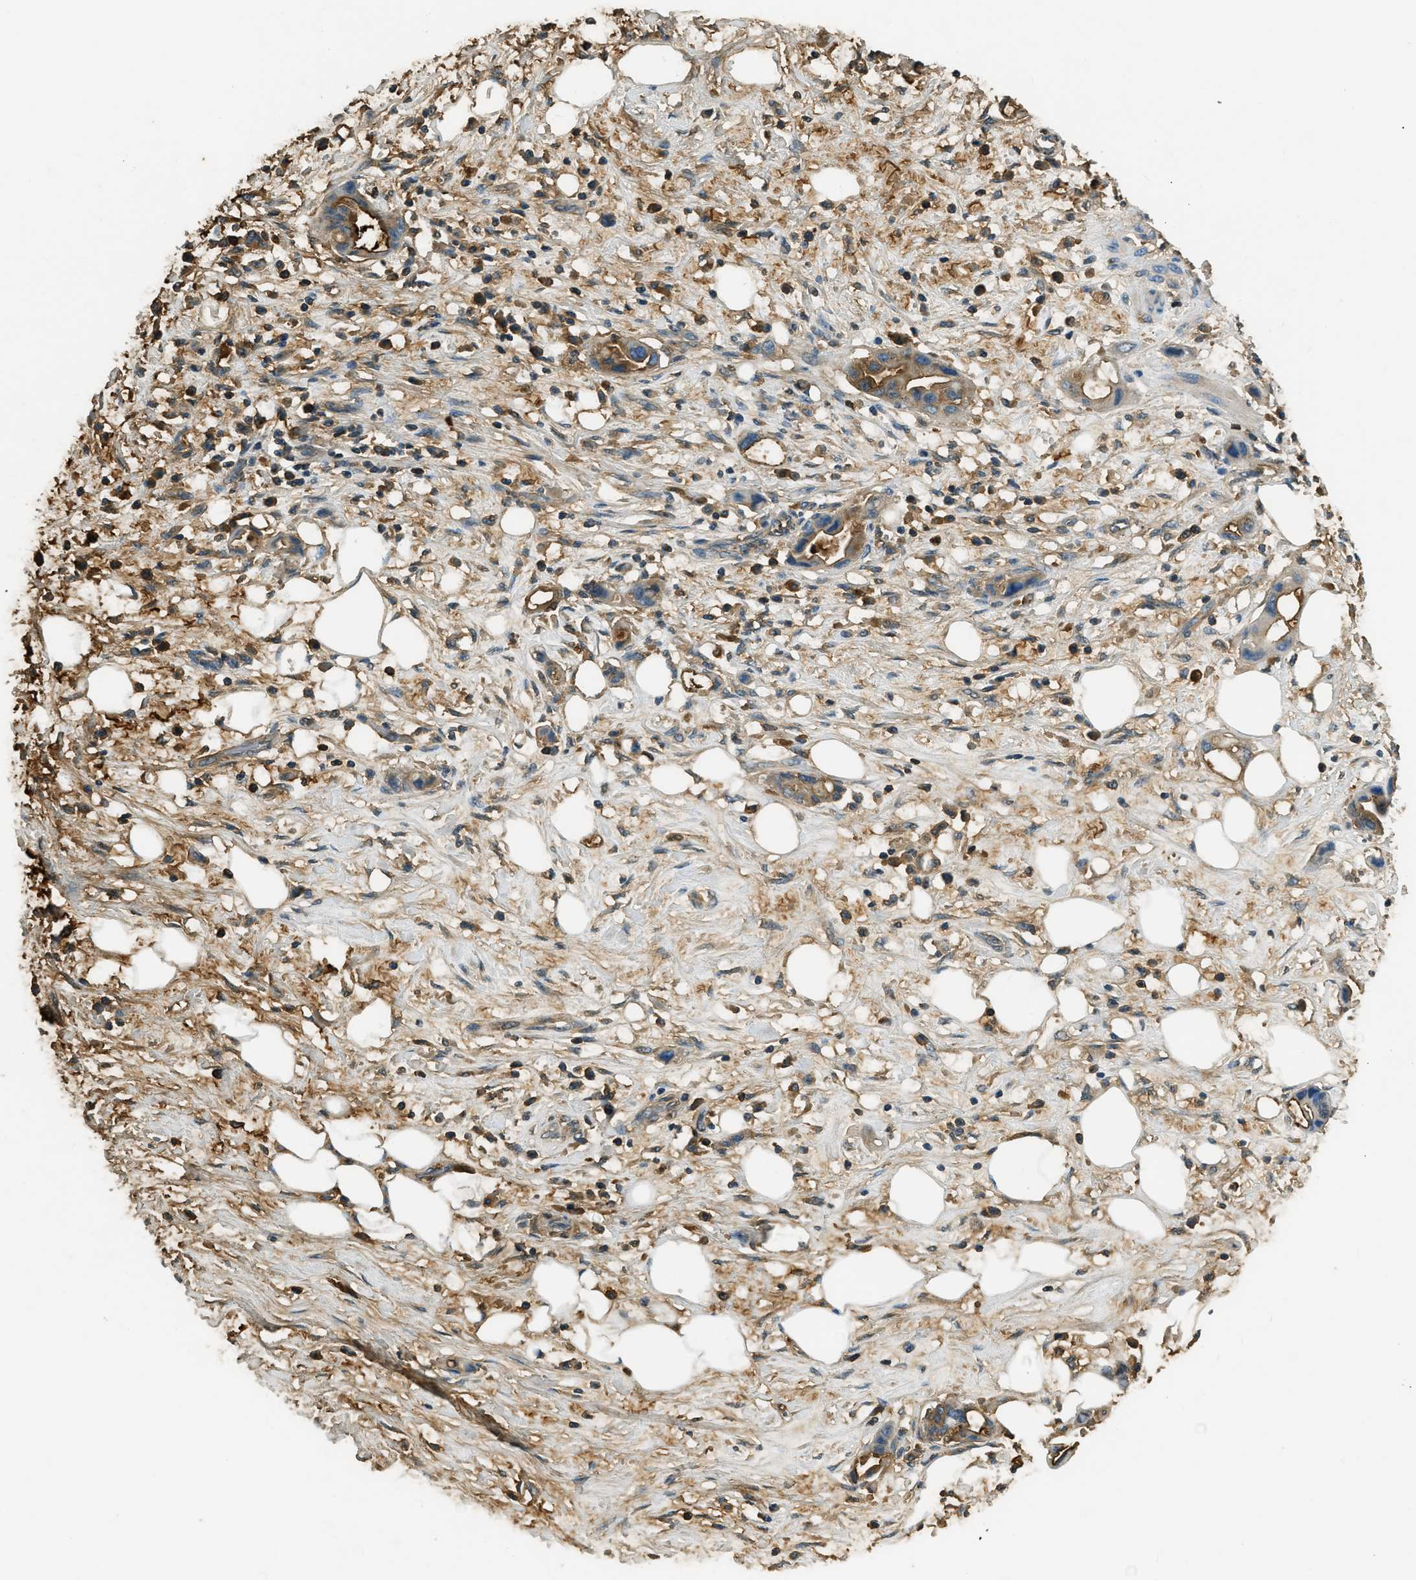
{"staining": {"intensity": "moderate", "quantity": ">75%", "location": "cytoplasmic/membranous"}, "tissue": "pancreatic cancer", "cell_type": "Tumor cells", "image_type": "cancer", "snomed": [{"axis": "morphology", "description": "Adenocarcinoma, NOS"}, {"axis": "topography", "description": "Pancreas"}], "caption": "This is a histology image of IHC staining of pancreatic cancer (adenocarcinoma), which shows moderate expression in the cytoplasmic/membranous of tumor cells.", "gene": "PRTN3", "patient": {"sex": "female", "age": 57}}